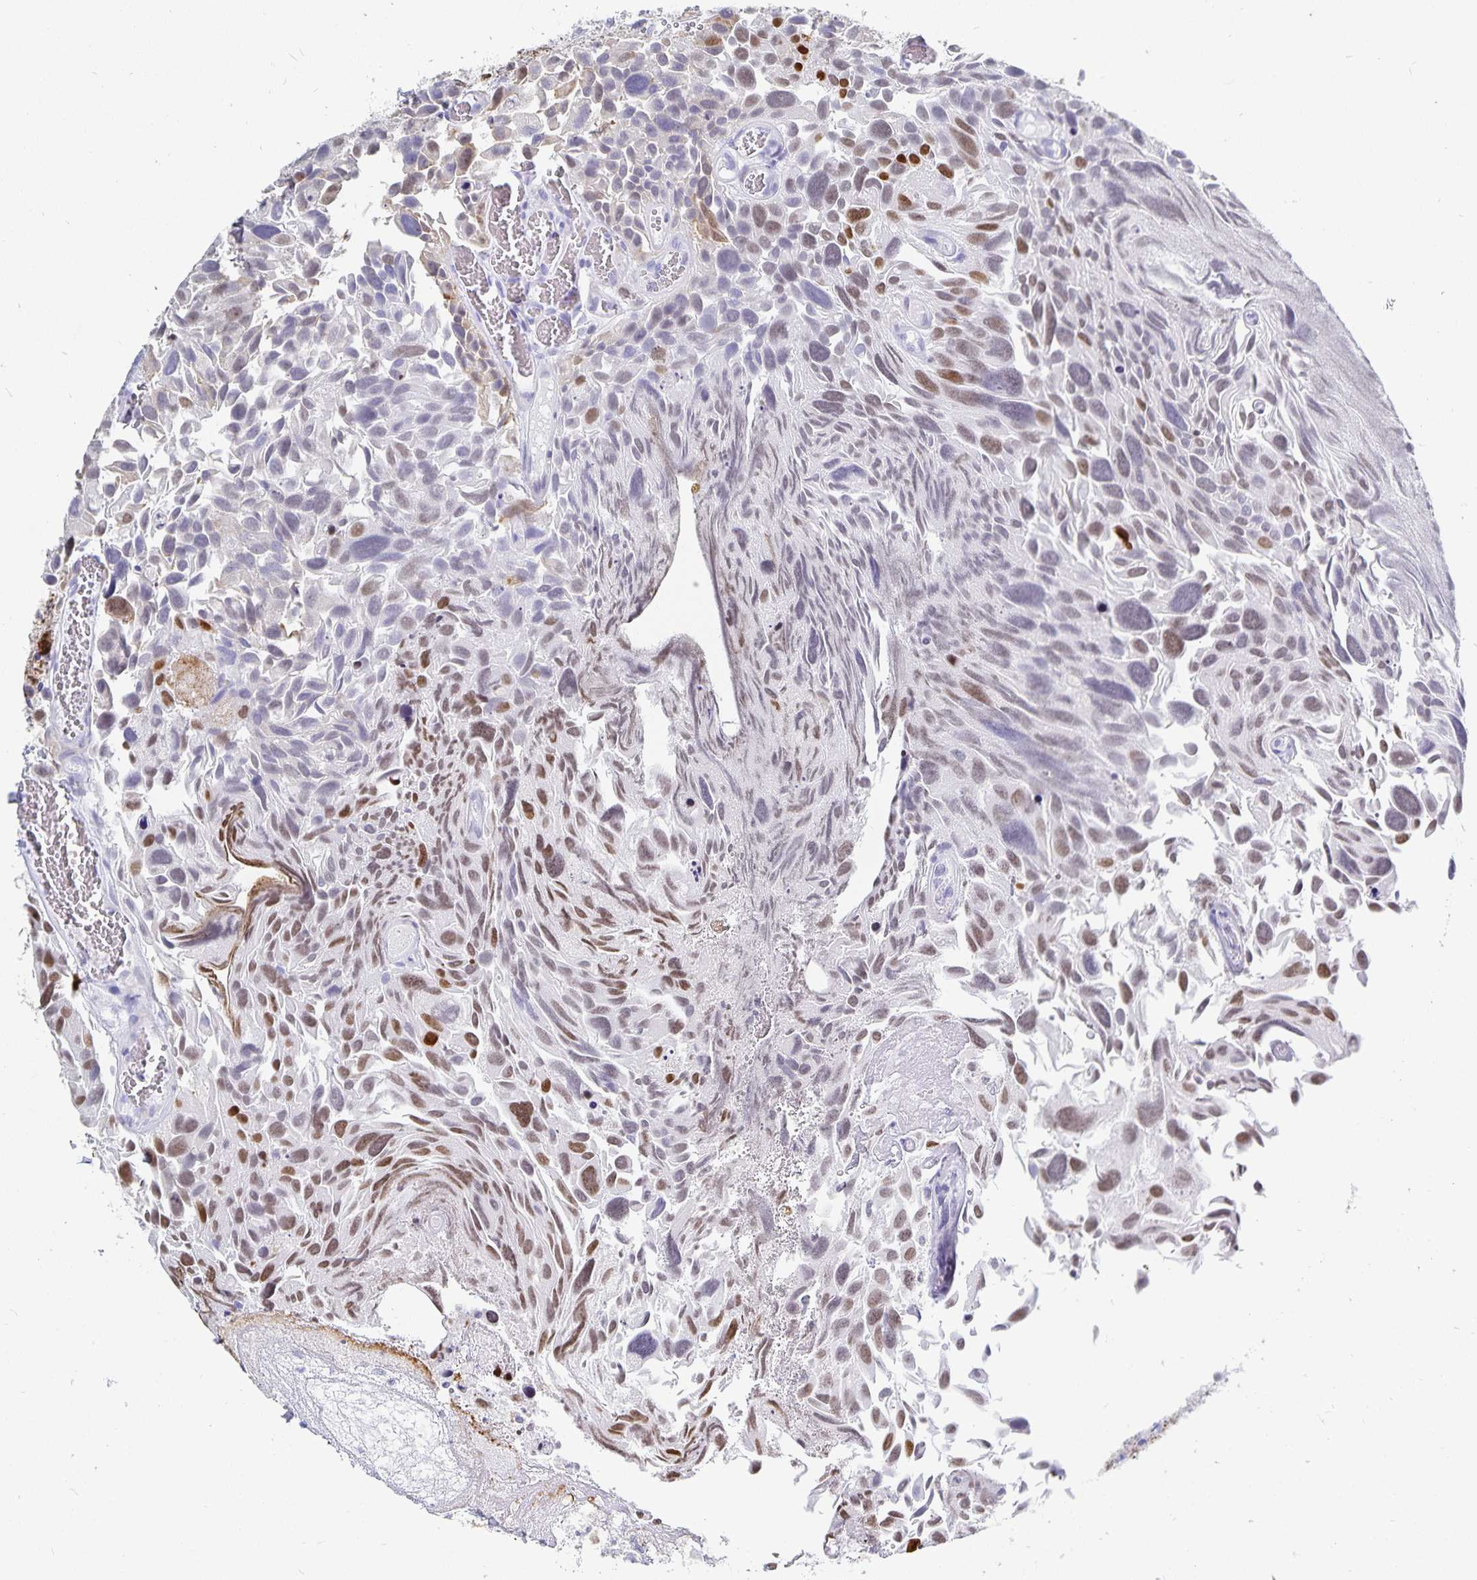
{"staining": {"intensity": "moderate", "quantity": "<25%", "location": "nuclear"}, "tissue": "urothelial cancer", "cell_type": "Tumor cells", "image_type": "cancer", "snomed": [{"axis": "morphology", "description": "Urothelial carcinoma, Low grade"}, {"axis": "topography", "description": "Urinary bladder"}], "caption": "Protein expression analysis of urothelial cancer exhibits moderate nuclear expression in about <25% of tumor cells. (DAB IHC, brown staining for protein, blue staining for nuclei).", "gene": "HMGB3", "patient": {"sex": "female", "age": 69}}